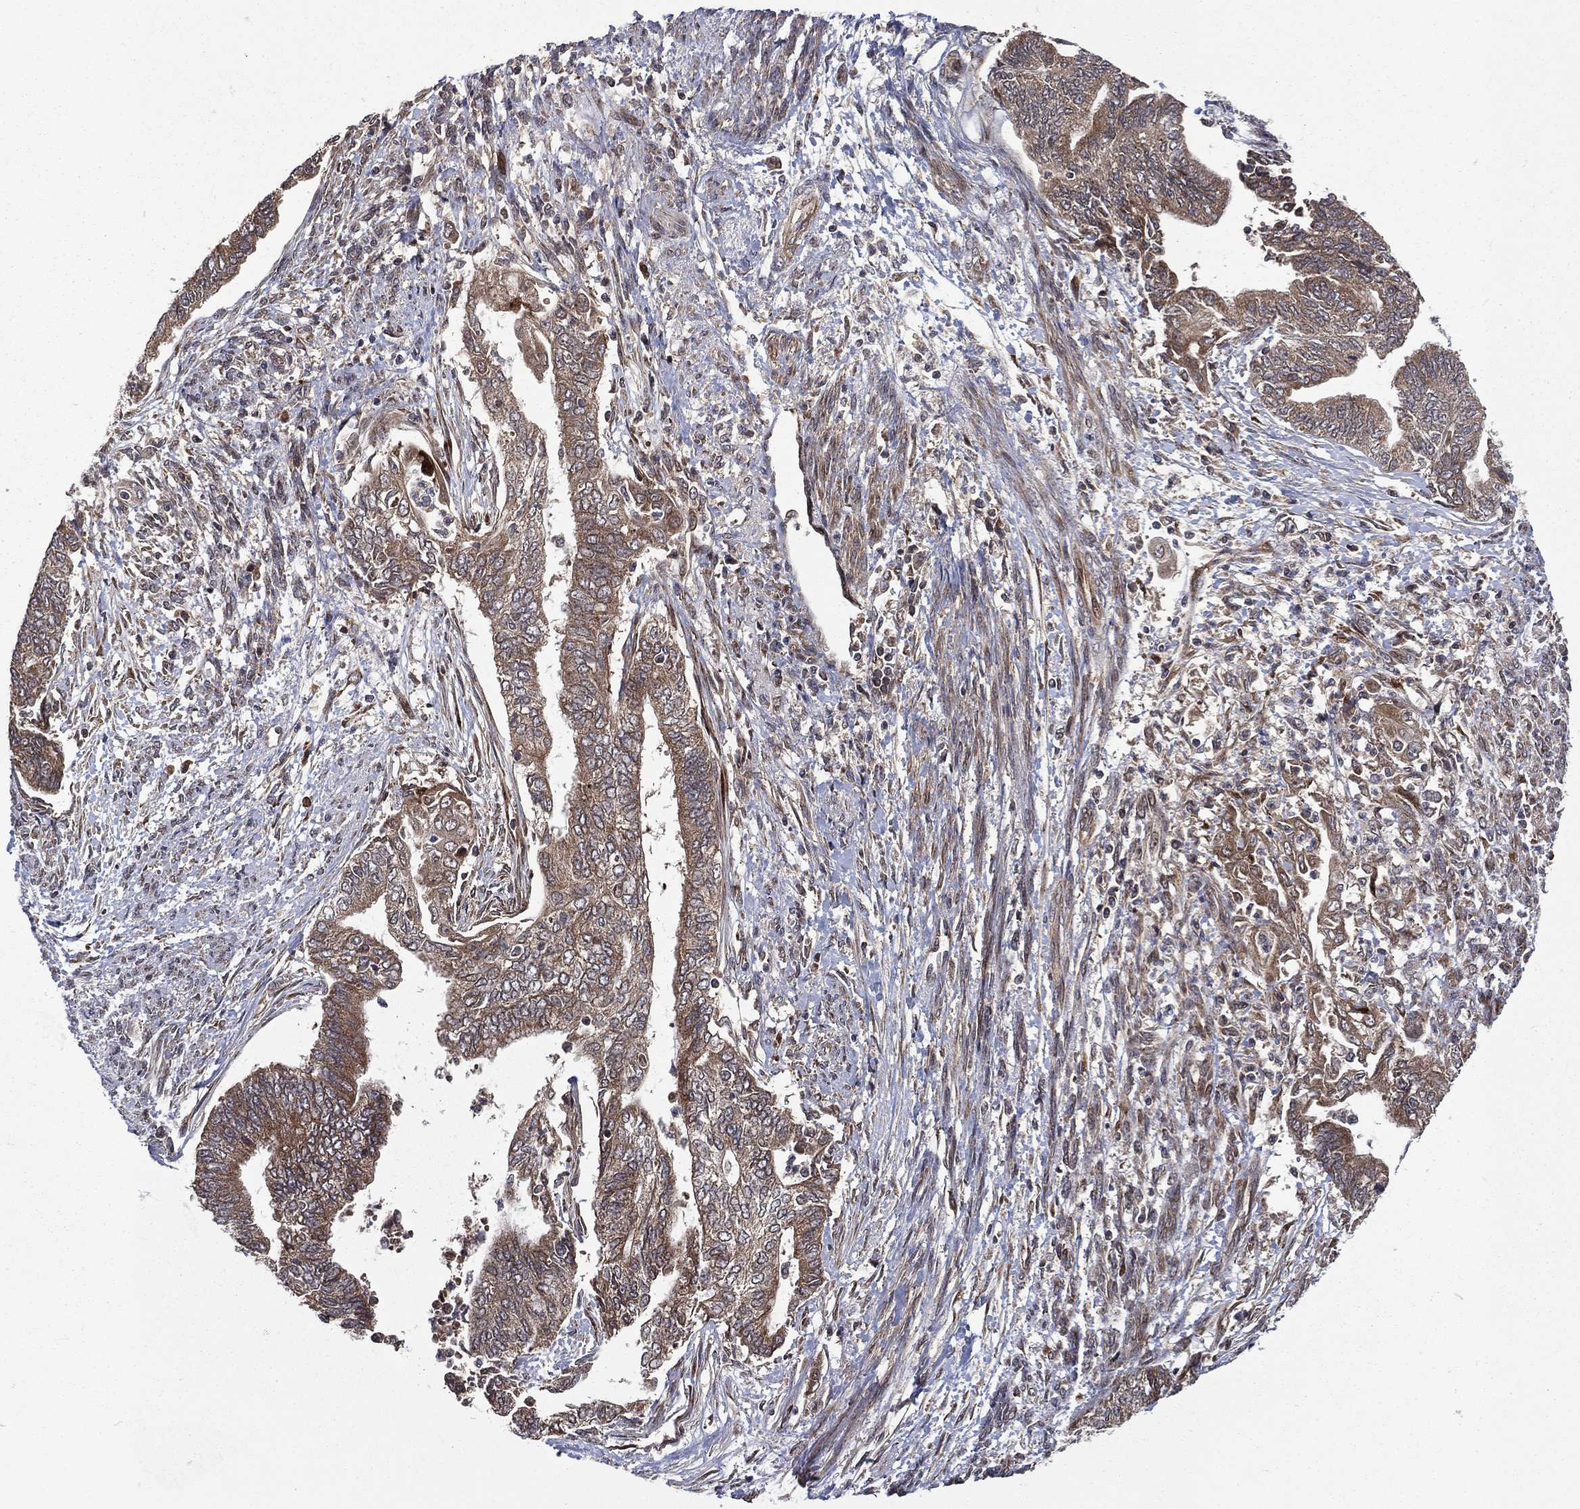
{"staining": {"intensity": "strong", "quantity": "25%-75%", "location": "cytoplasmic/membranous"}, "tissue": "endometrial cancer", "cell_type": "Tumor cells", "image_type": "cancer", "snomed": [{"axis": "morphology", "description": "Adenocarcinoma, NOS"}, {"axis": "topography", "description": "Endometrium"}], "caption": "This micrograph demonstrates IHC staining of human adenocarcinoma (endometrial), with high strong cytoplasmic/membranous positivity in about 25%-75% of tumor cells.", "gene": "RAB11FIP4", "patient": {"sex": "female", "age": 65}}